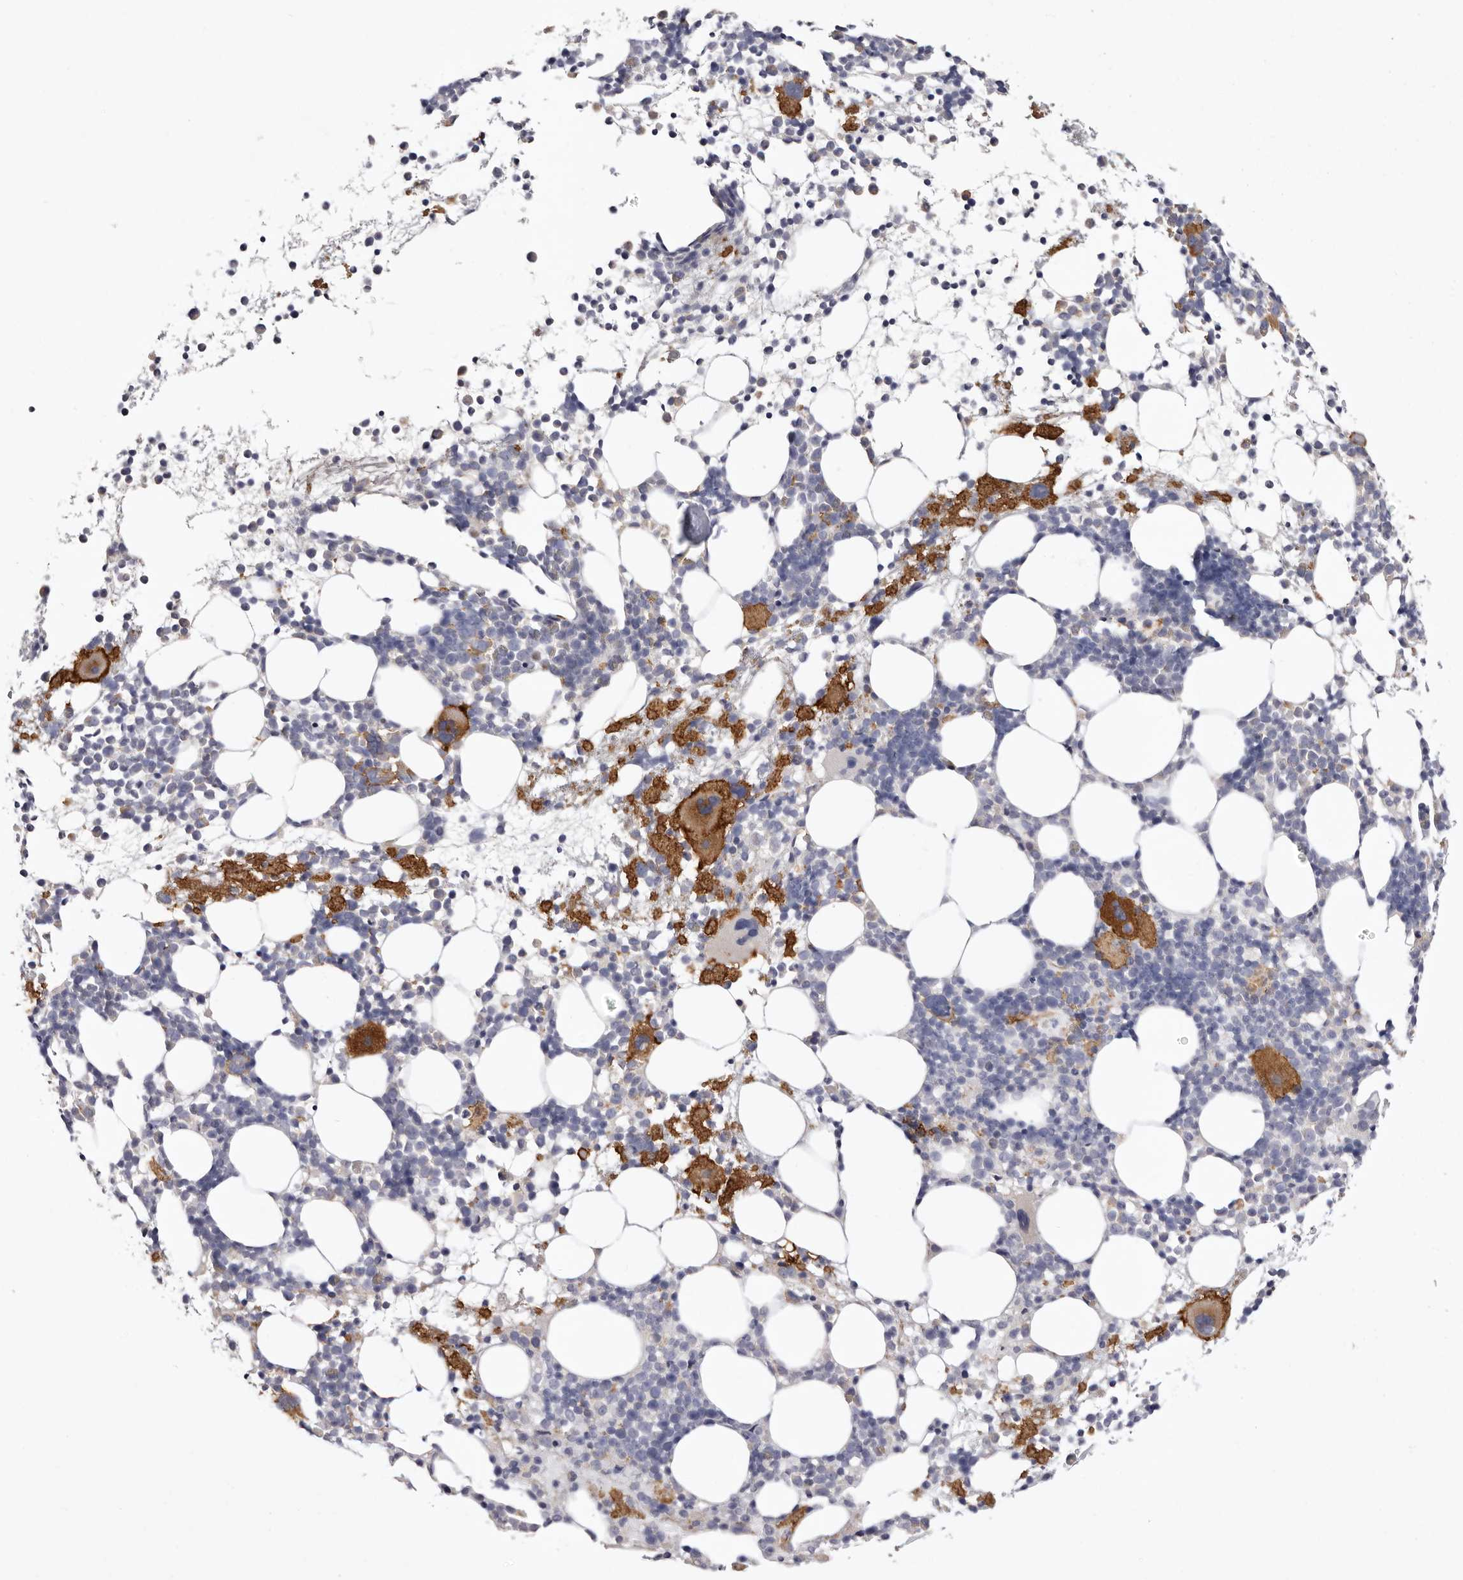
{"staining": {"intensity": "moderate", "quantity": "<25%", "location": "cytoplasmic/membranous"}, "tissue": "bone marrow", "cell_type": "Hematopoietic cells", "image_type": "normal", "snomed": [{"axis": "morphology", "description": "Normal tissue, NOS"}, {"axis": "topography", "description": "Bone marrow"}], "caption": "Immunohistochemical staining of normal bone marrow shows low levels of moderate cytoplasmic/membranous staining in about <25% of hematopoietic cells. Nuclei are stained in blue.", "gene": "LMLN", "patient": {"sex": "female", "age": 57}}